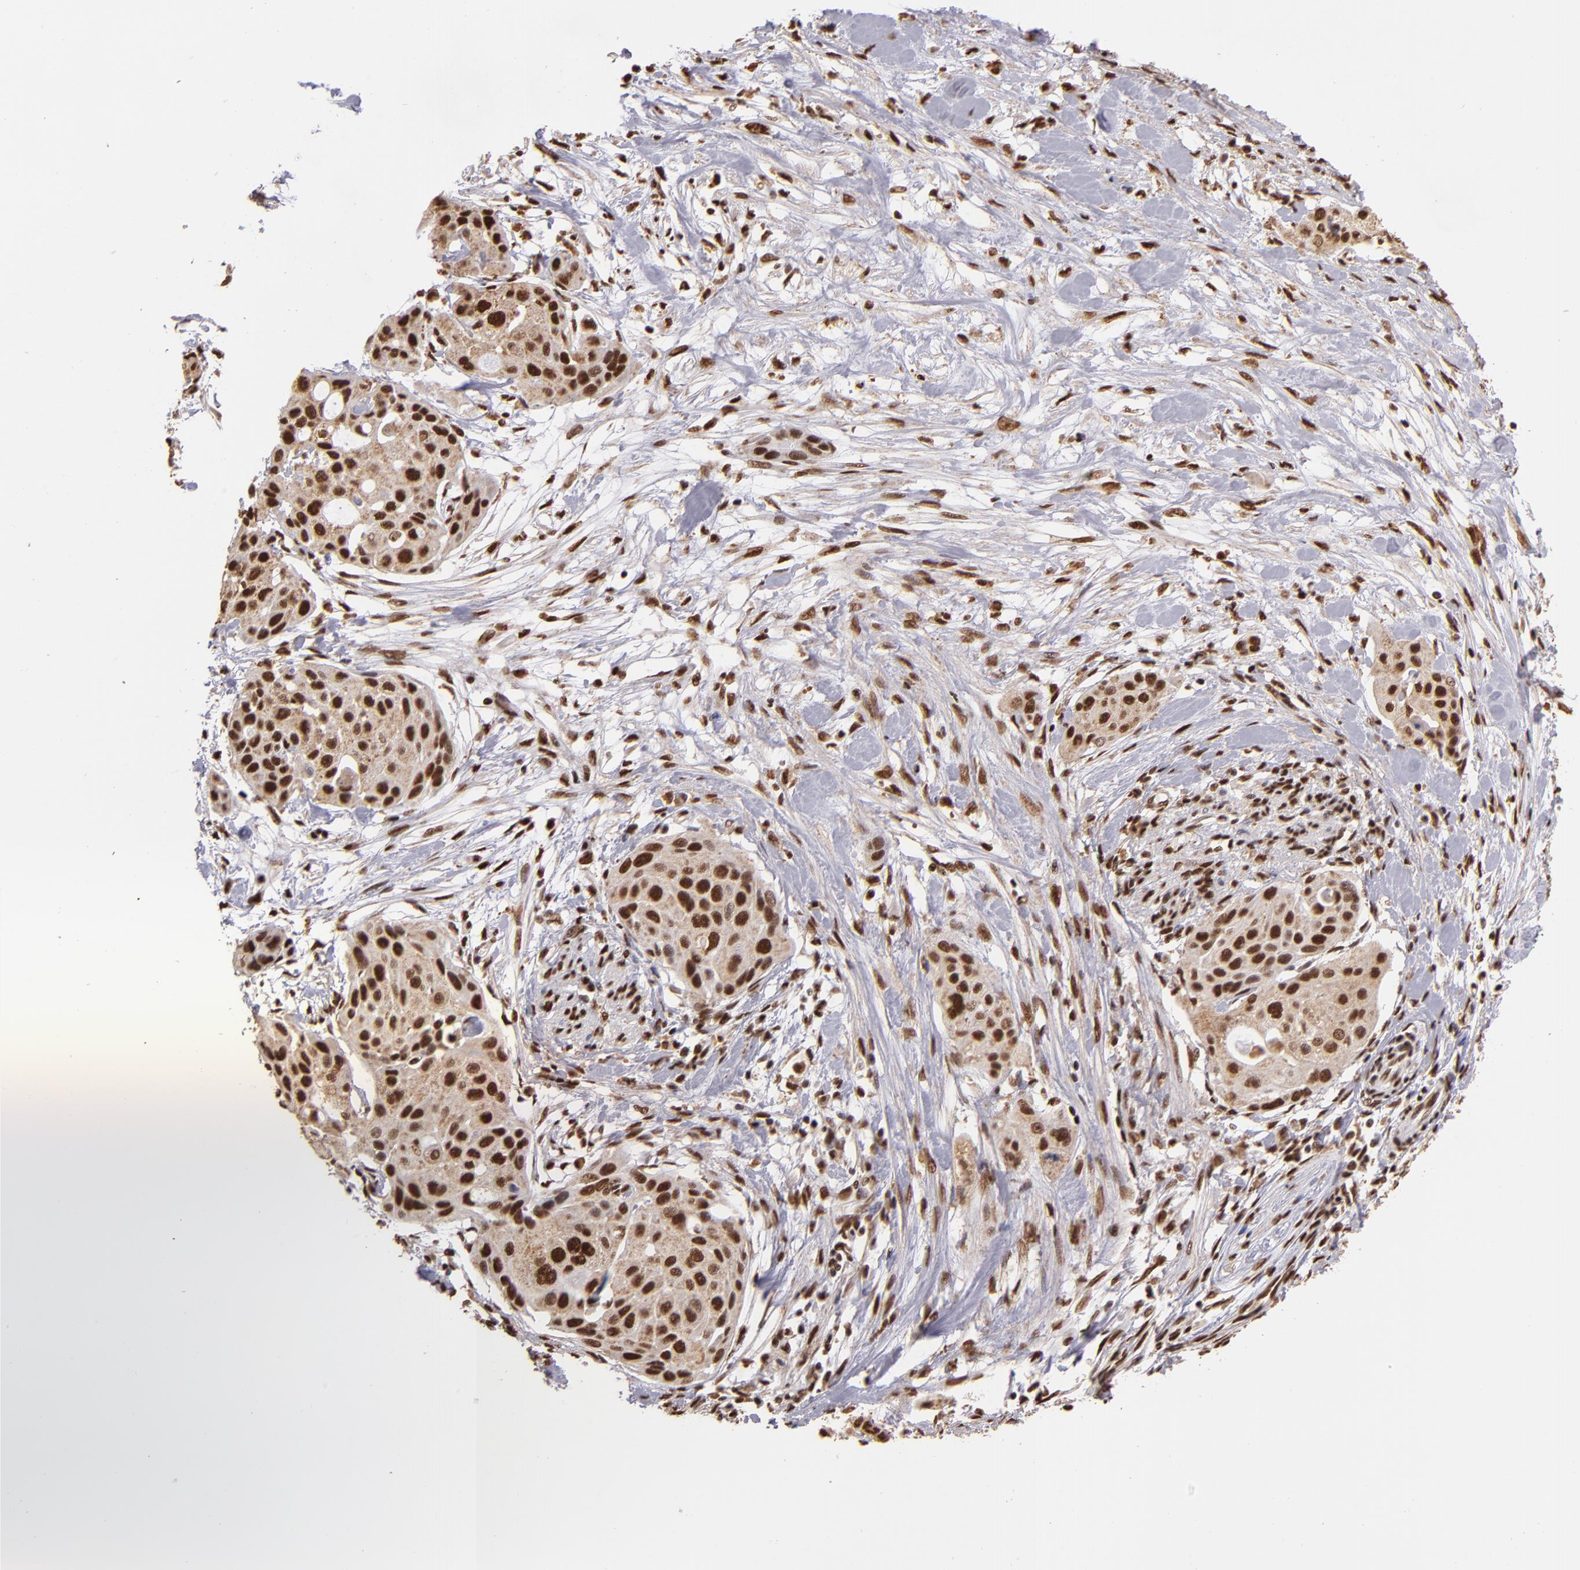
{"staining": {"intensity": "moderate", "quantity": ">75%", "location": "cytoplasmic/membranous,nuclear"}, "tissue": "pancreatic cancer", "cell_type": "Tumor cells", "image_type": "cancer", "snomed": [{"axis": "morphology", "description": "Adenocarcinoma, NOS"}, {"axis": "topography", "description": "Pancreas"}], "caption": "Immunohistochemical staining of pancreatic cancer (adenocarcinoma) exhibits medium levels of moderate cytoplasmic/membranous and nuclear staining in about >75% of tumor cells.", "gene": "SP1", "patient": {"sex": "female", "age": 60}}